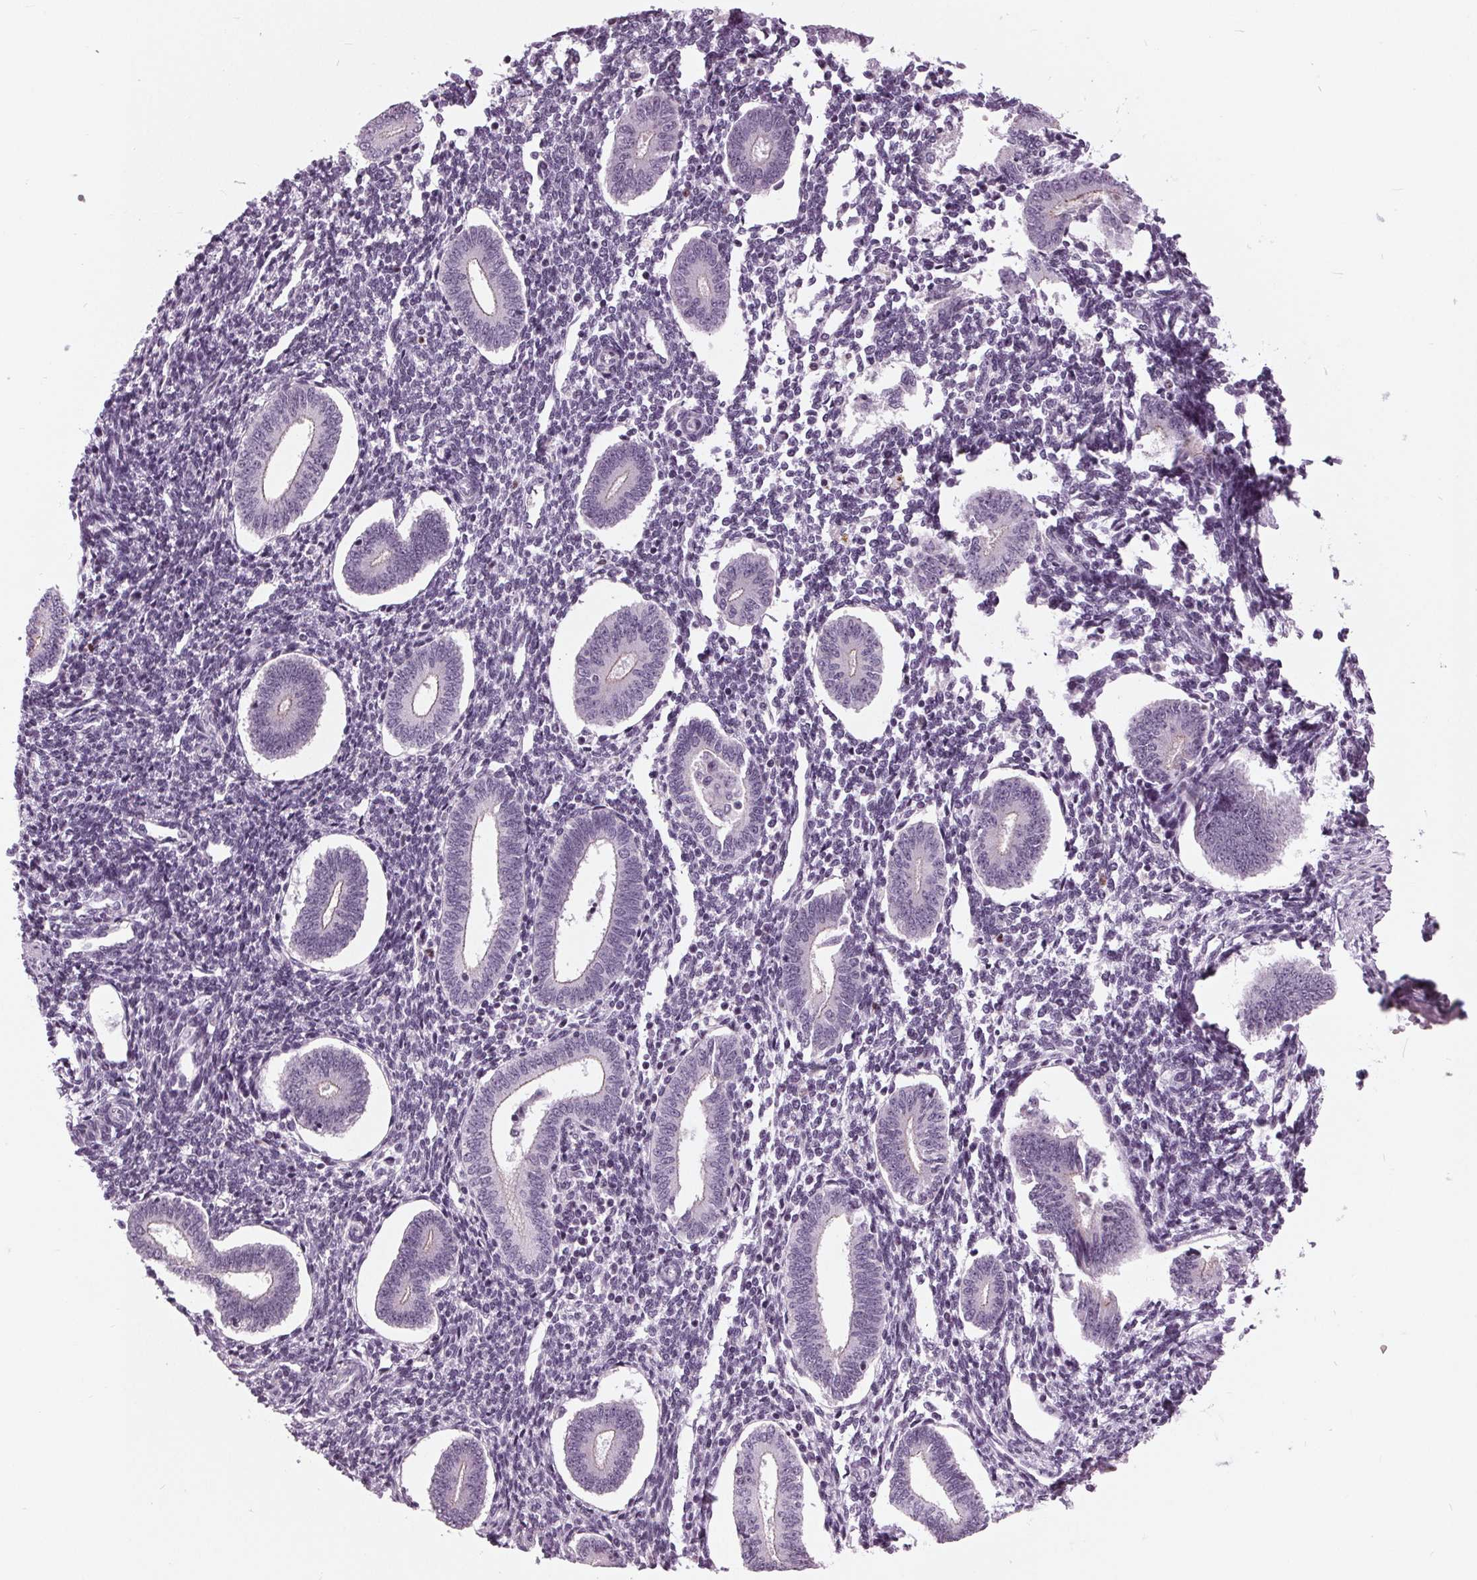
{"staining": {"intensity": "negative", "quantity": "none", "location": "none"}, "tissue": "endometrium", "cell_type": "Cells in endometrial stroma", "image_type": "normal", "snomed": [{"axis": "morphology", "description": "Normal tissue, NOS"}, {"axis": "topography", "description": "Endometrium"}], "caption": "Immunohistochemistry of benign human endometrium reveals no positivity in cells in endometrial stroma. (Immunohistochemistry, brightfield microscopy, high magnification).", "gene": "SLC9A4", "patient": {"sex": "female", "age": 40}}